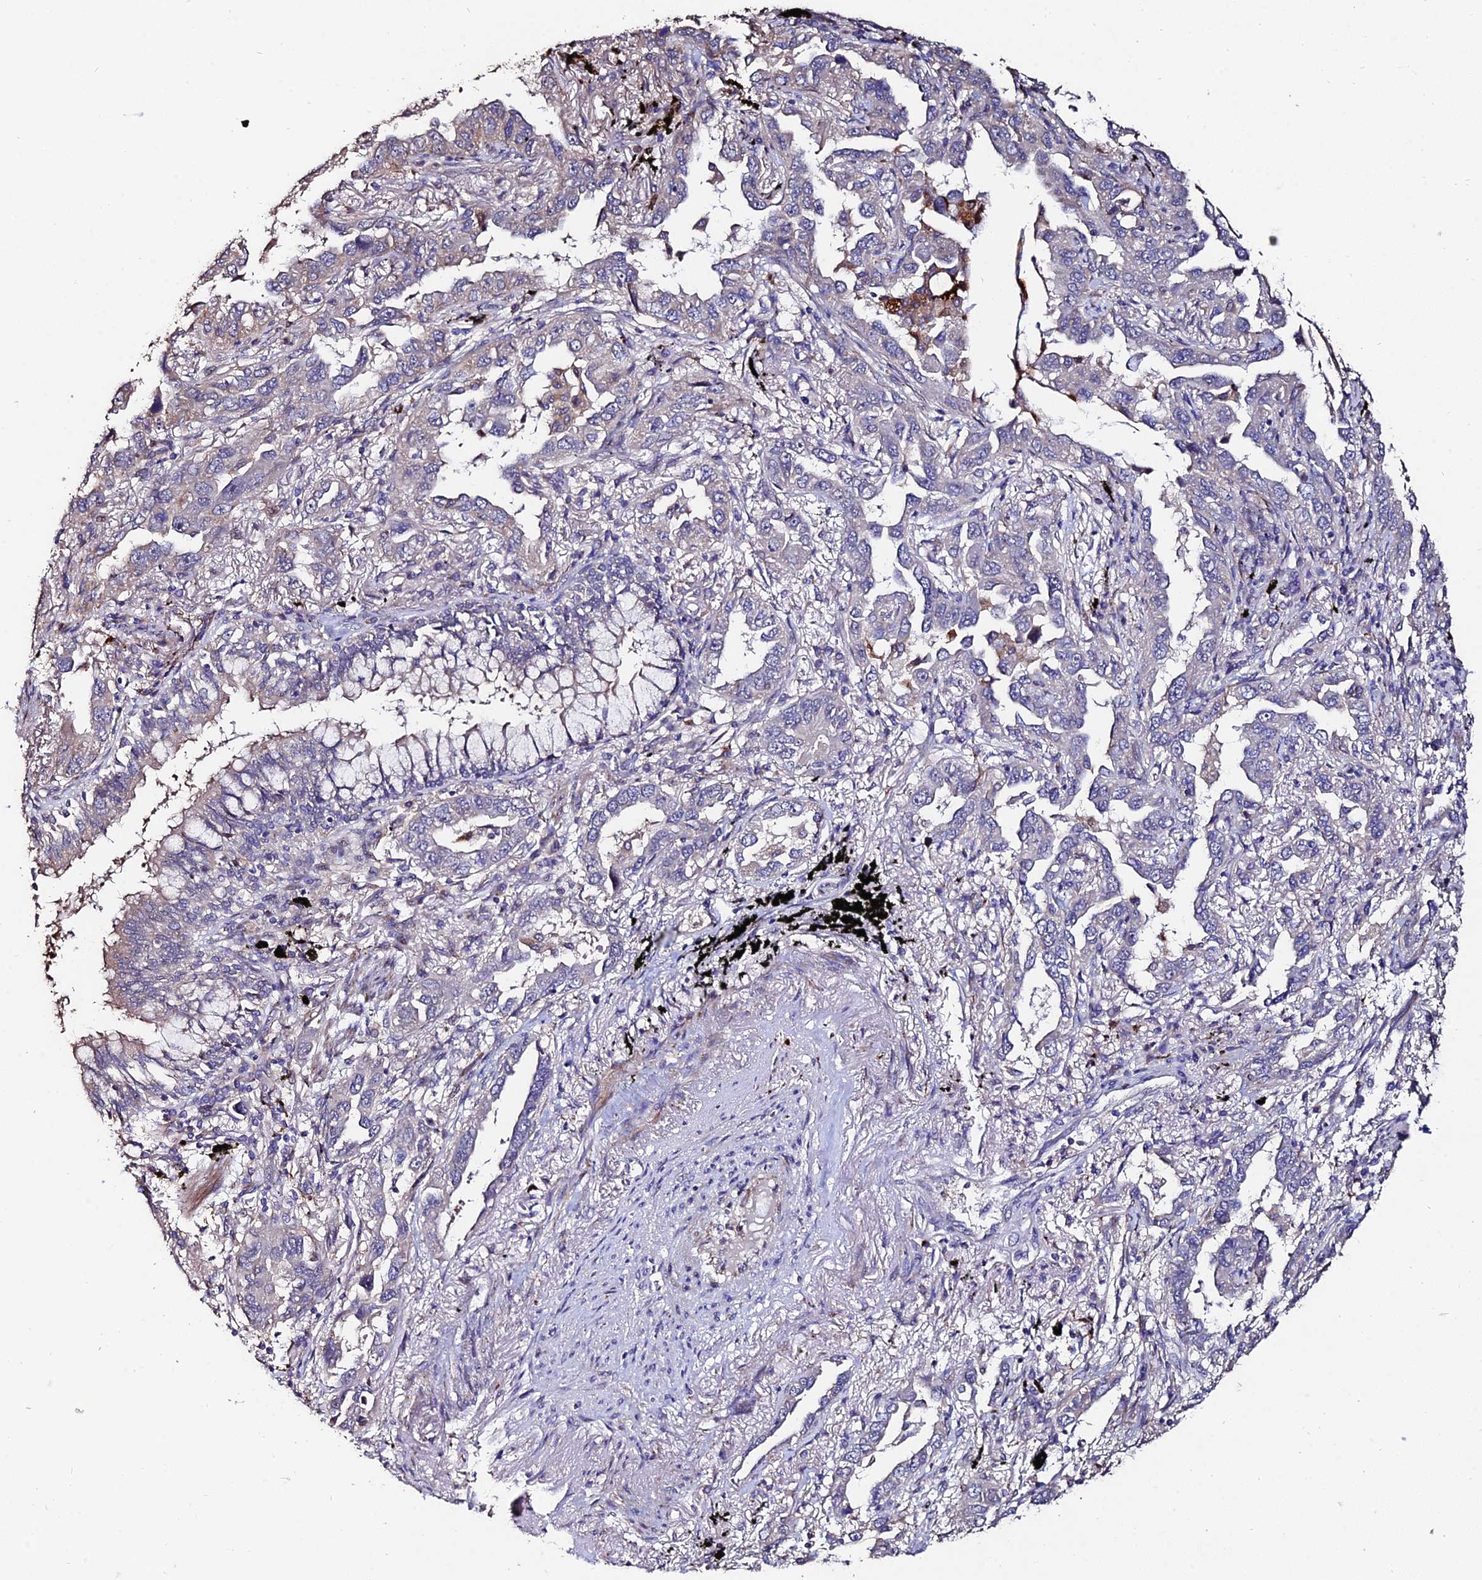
{"staining": {"intensity": "negative", "quantity": "none", "location": "none"}, "tissue": "lung cancer", "cell_type": "Tumor cells", "image_type": "cancer", "snomed": [{"axis": "morphology", "description": "Adenocarcinoma, NOS"}, {"axis": "topography", "description": "Lung"}], "caption": "Lung cancer (adenocarcinoma) stained for a protein using immunohistochemistry demonstrates no expression tumor cells.", "gene": "ACTR5", "patient": {"sex": "male", "age": 67}}